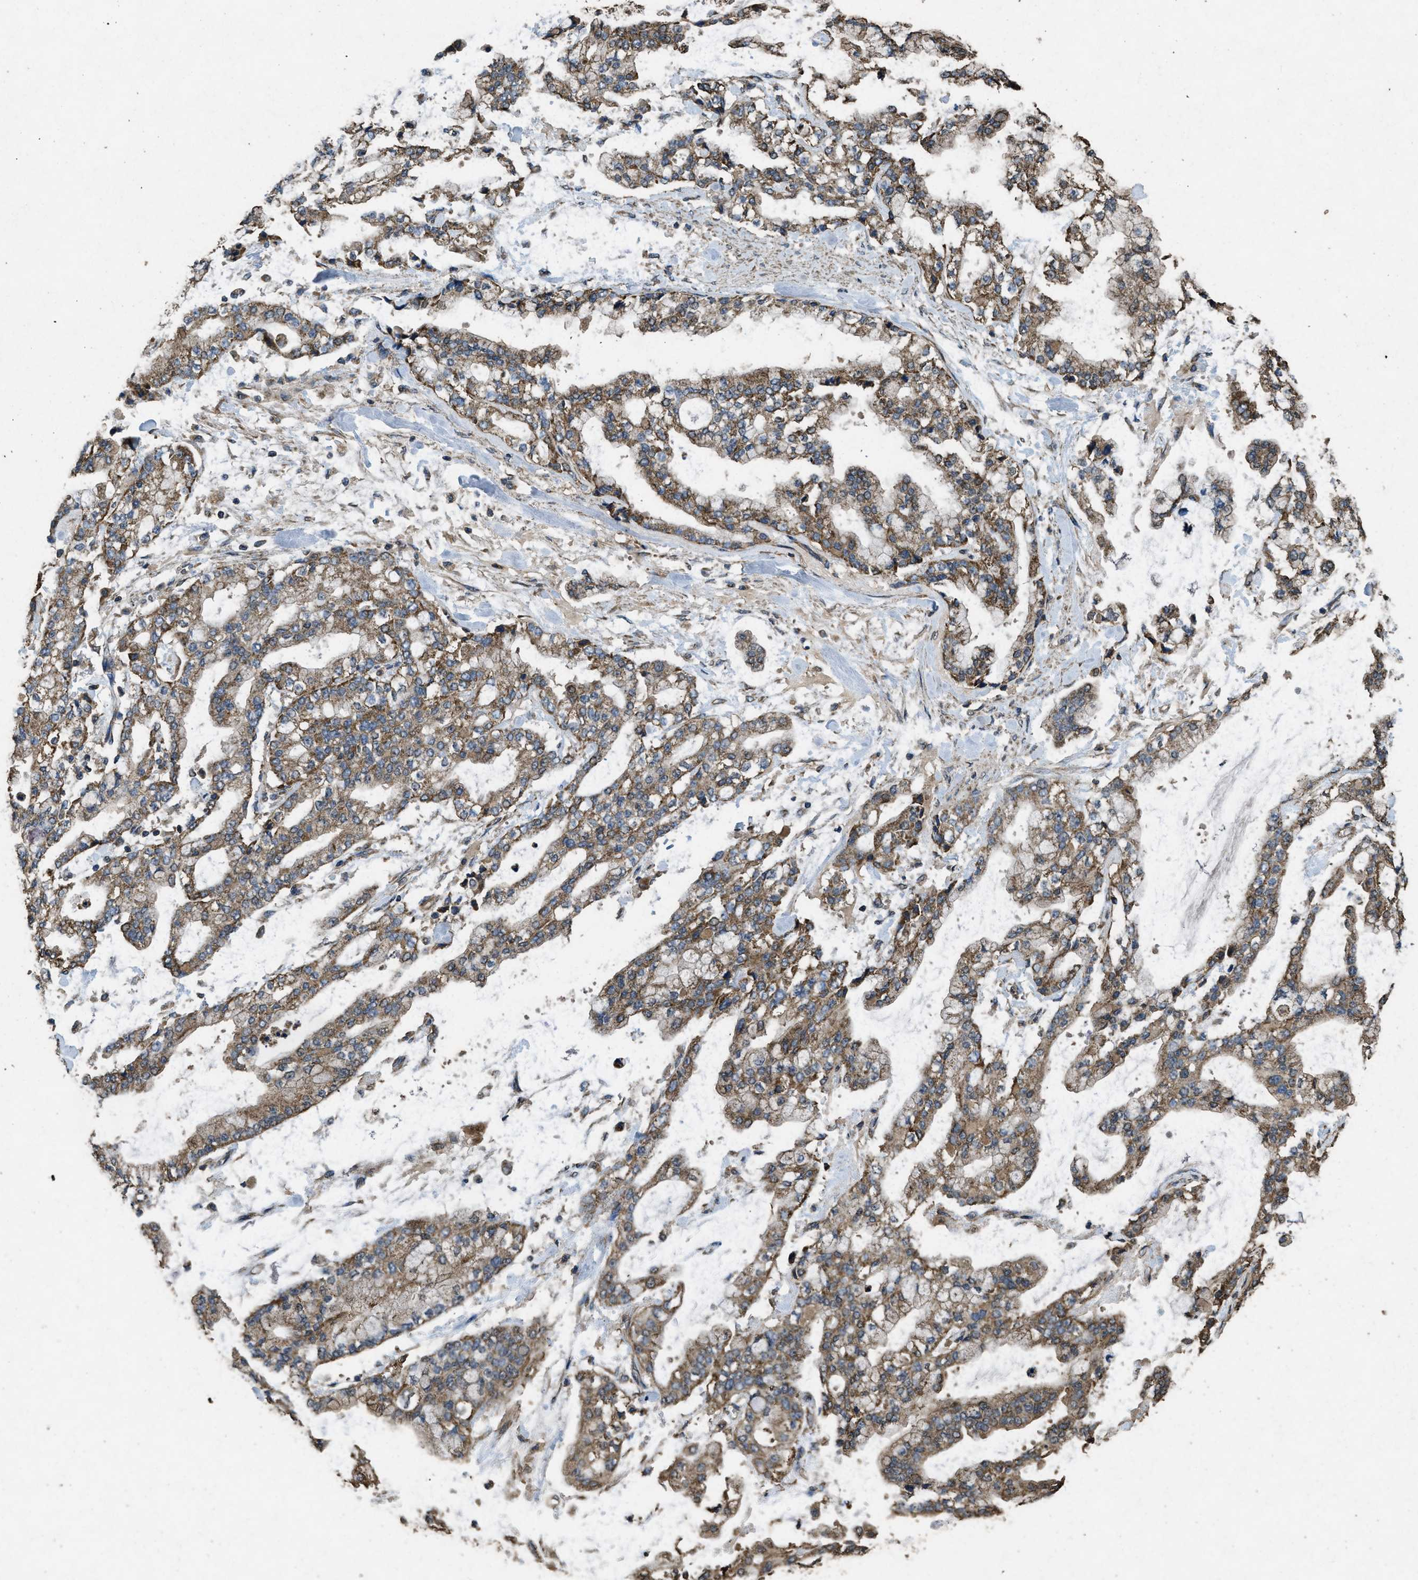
{"staining": {"intensity": "moderate", "quantity": ">75%", "location": "cytoplasmic/membranous"}, "tissue": "stomach cancer", "cell_type": "Tumor cells", "image_type": "cancer", "snomed": [{"axis": "morphology", "description": "Normal tissue, NOS"}, {"axis": "morphology", "description": "Adenocarcinoma, NOS"}, {"axis": "topography", "description": "Stomach, upper"}, {"axis": "topography", "description": "Stomach"}], "caption": "Stomach cancer stained with a brown dye displays moderate cytoplasmic/membranous positive expression in about >75% of tumor cells.", "gene": "CYRIA", "patient": {"sex": "male", "age": 76}}